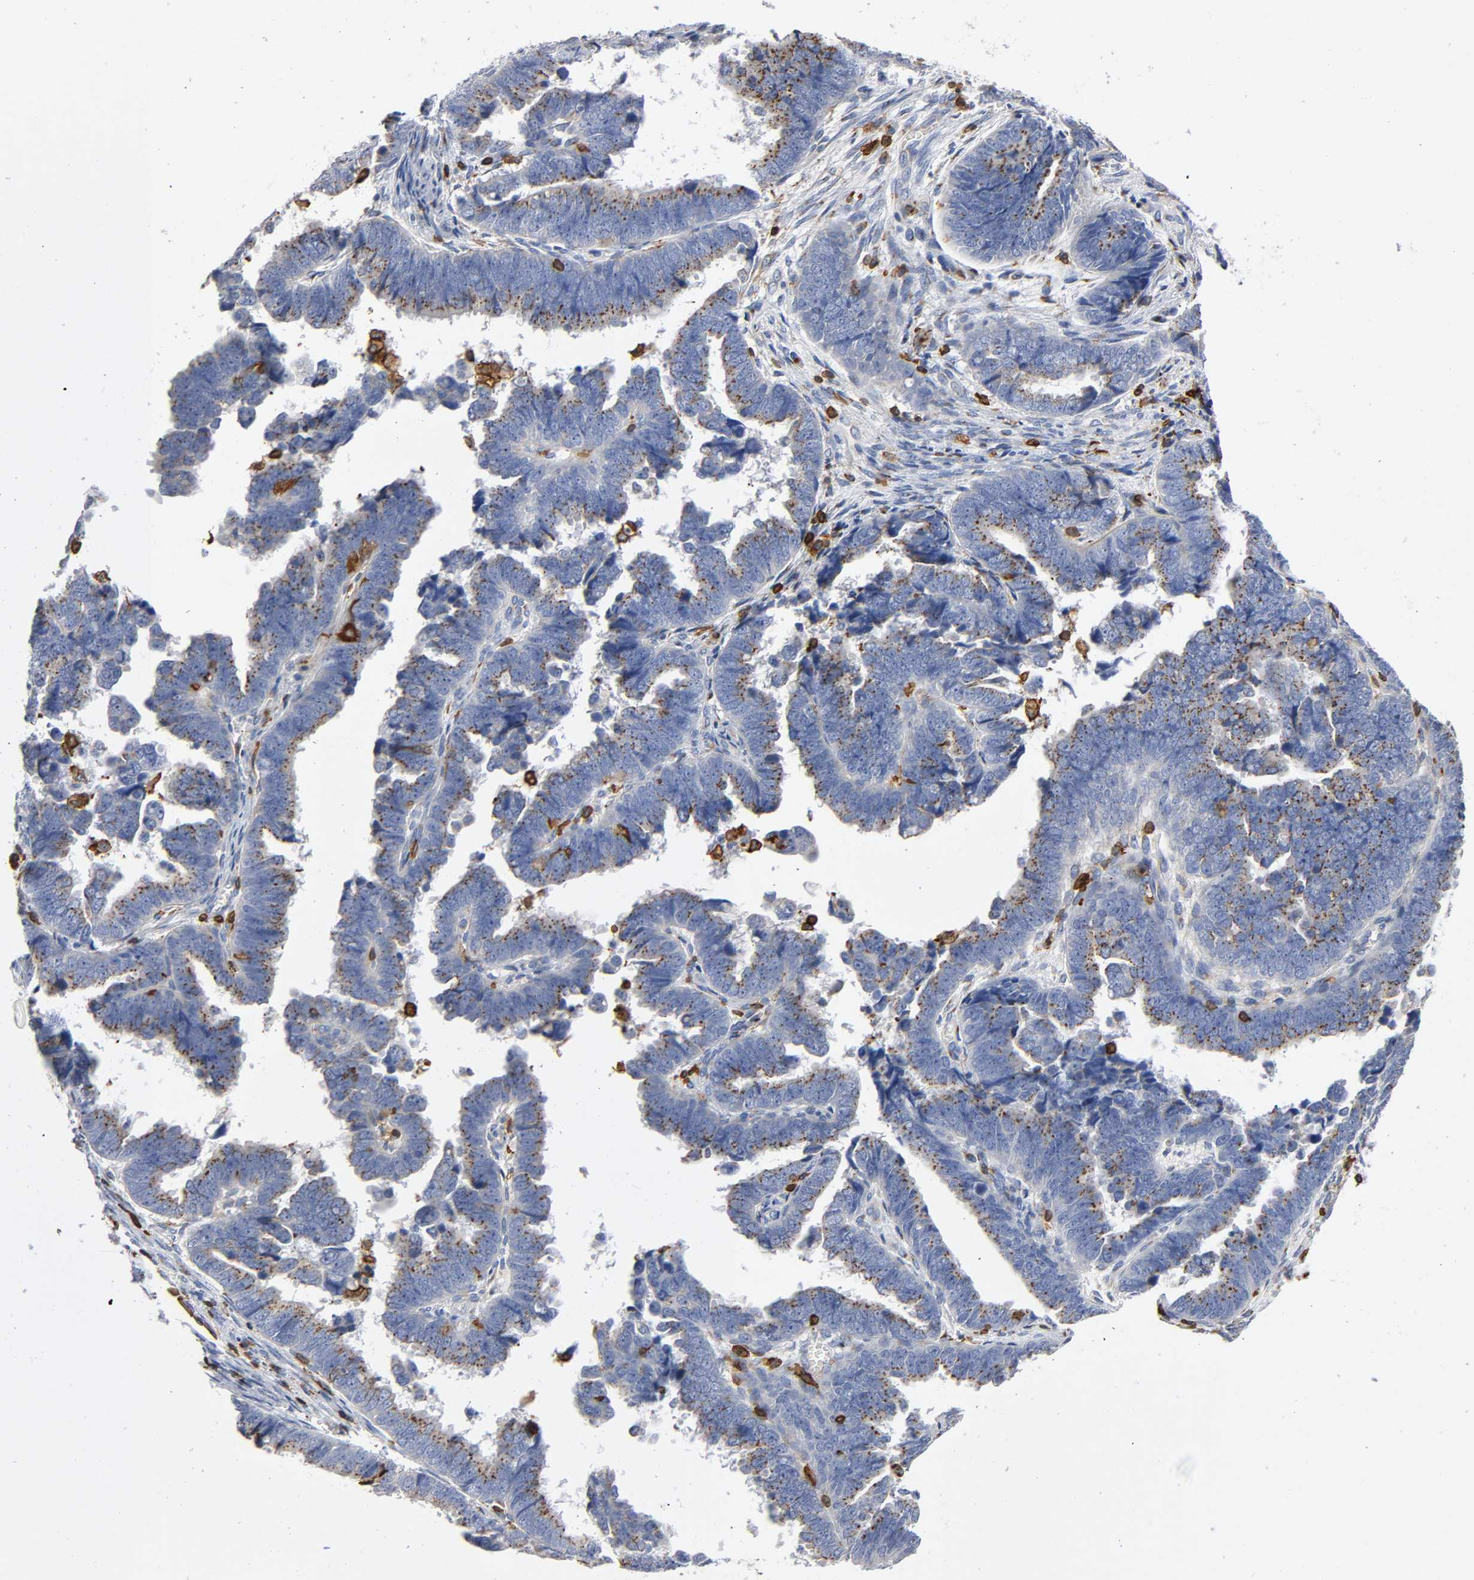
{"staining": {"intensity": "moderate", "quantity": ">75%", "location": "cytoplasmic/membranous"}, "tissue": "endometrial cancer", "cell_type": "Tumor cells", "image_type": "cancer", "snomed": [{"axis": "morphology", "description": "Adenocarcinoma, NOS"}, {"axis": "topography", "description": "Endometrium"}], "caption": "This micrograph reveals IHC staining of human endometrial cancer, with medium moderate cytoplasmic/membranous staining in approximately >75% of tumor cells.", "gene": "CAPN10", "patient": {"sex": "female", "age": 75}}